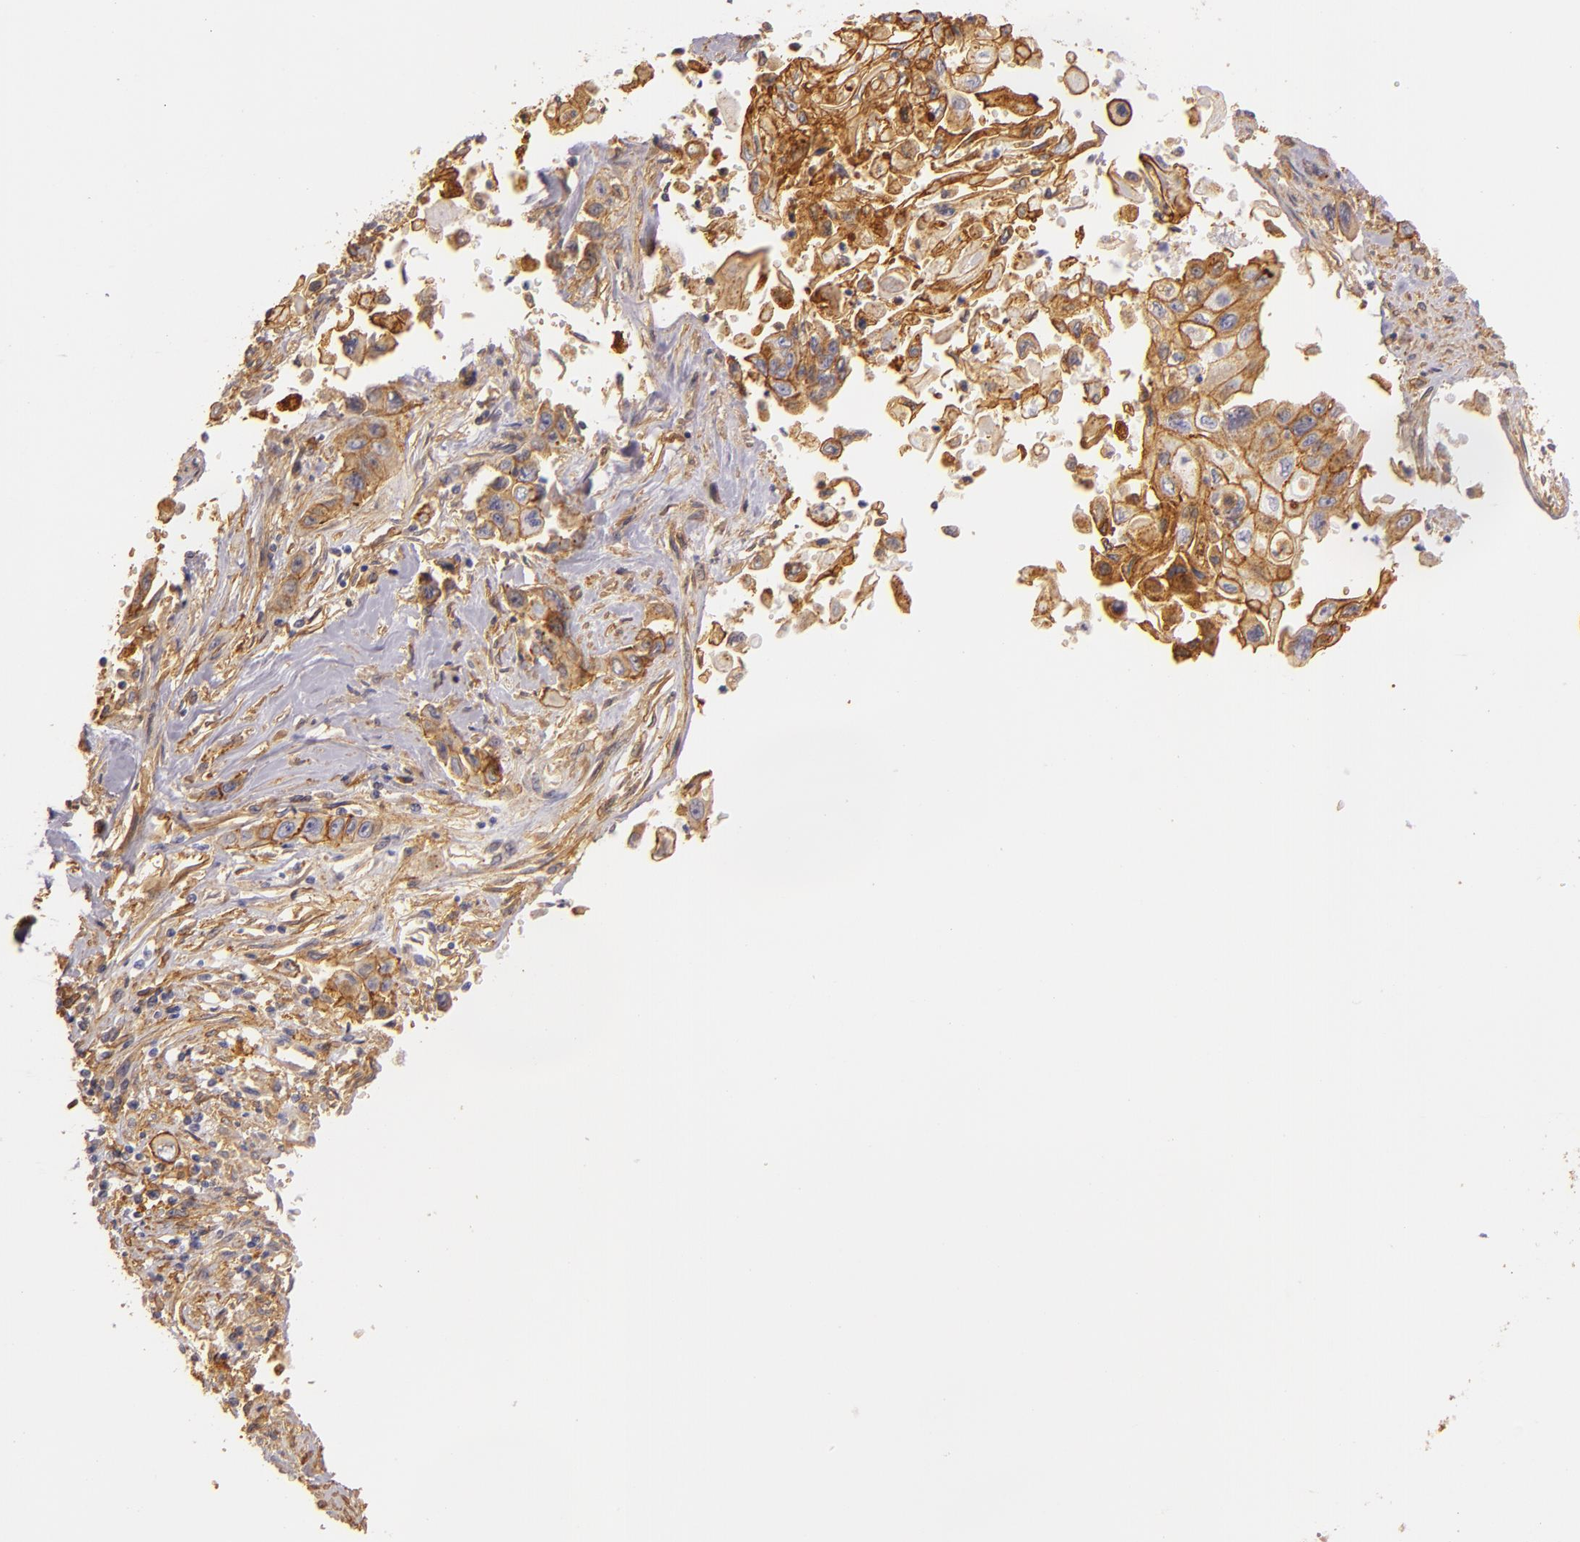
{"staining": {"intensity": "moderate", "quantity": "25%-75%", "location": "cytoplasmic/membranous"}, "tissue": "pancreatic cancer", "cell_type": "Tumor cells", "image_type": "cancer", "snomed": [{"axis": "morphology", "description": "Adenocarcinoma, NOS"}, {"axis": "topography", "description": "Pancreas"}], "caption": "Immunohistochemical staining of pancreatic cancer shows medium levels of moderate cytoplasmic/membranous protein positivity in about 25%-75% of tumor cells.", "gene": "CTSF", "patient": {"sex": "male", "age": 70}}